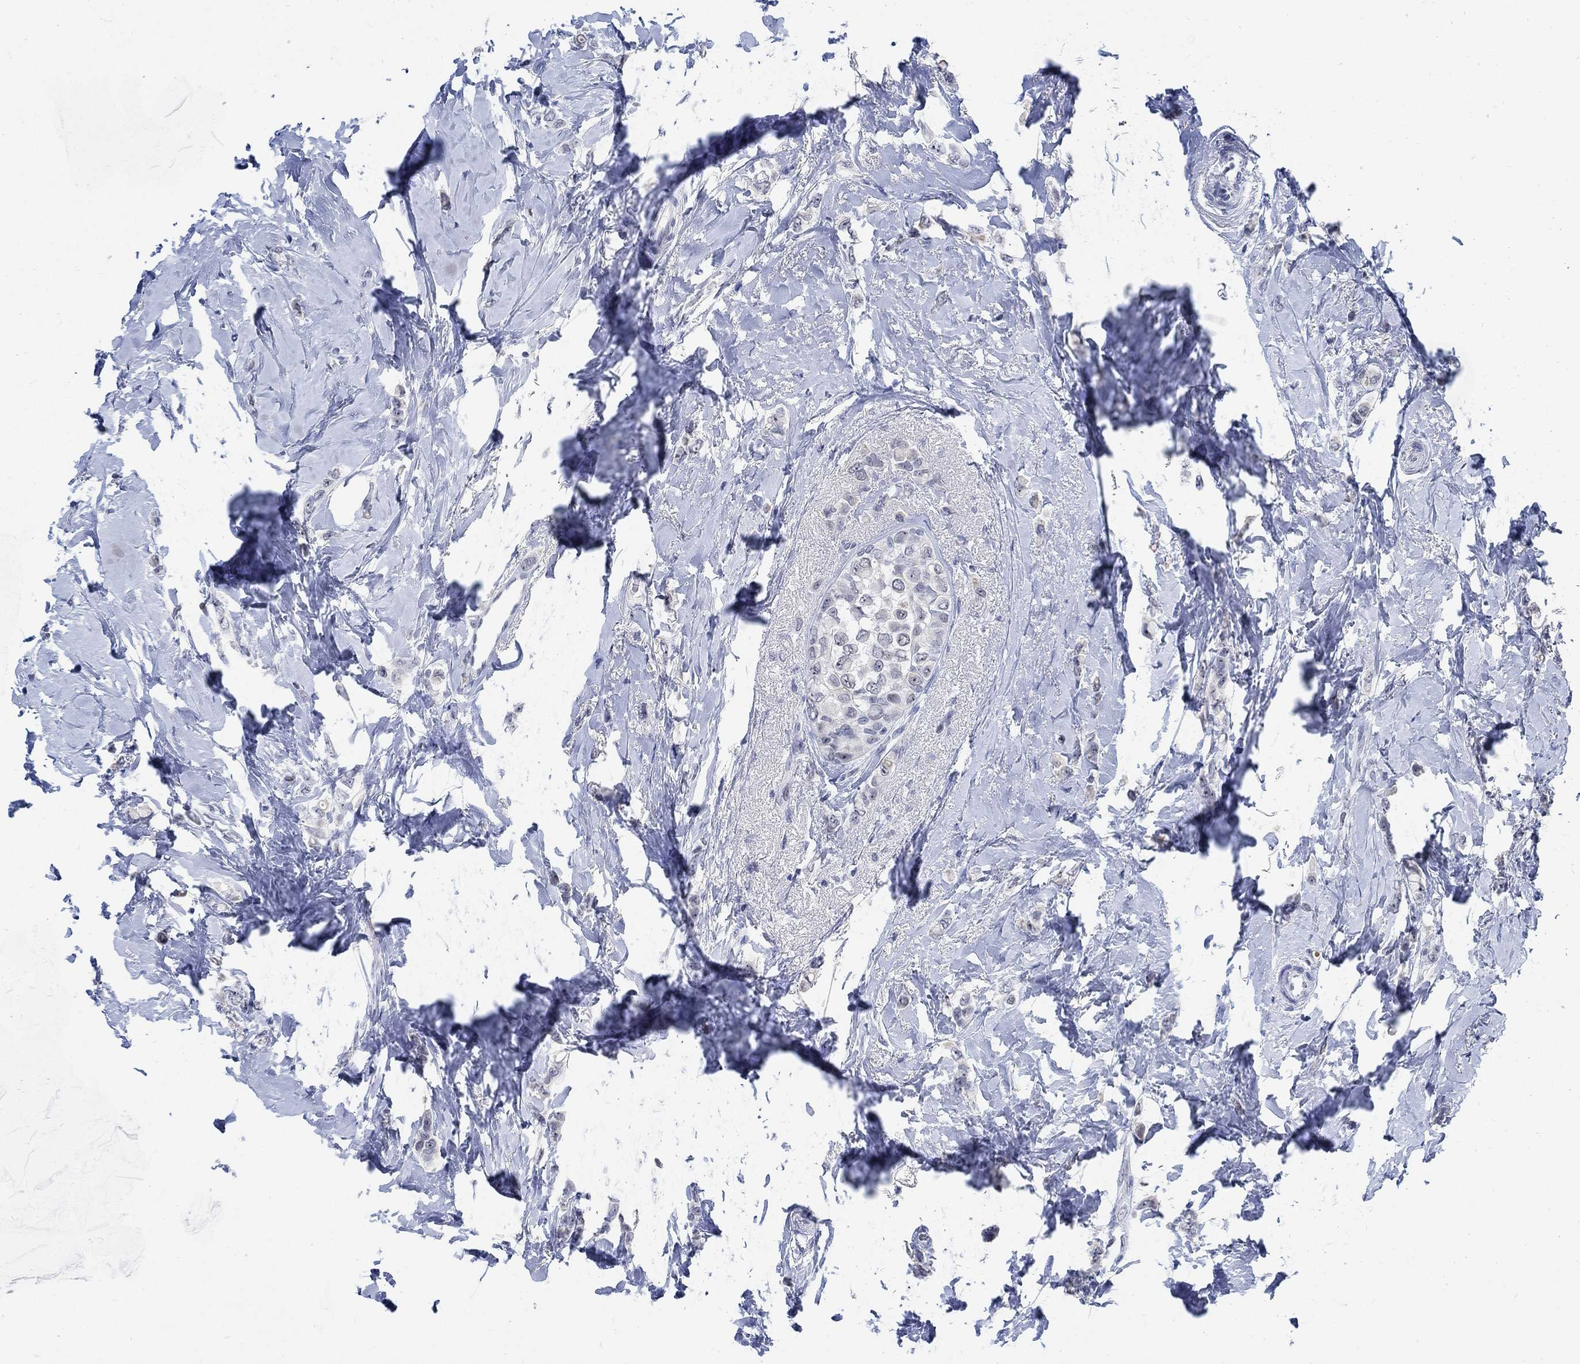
{"staining": {"intensity": "negative", "quantity": "none", "location": "none"}, "tissue": "breast cancer", "cell_type": "Tumor cells", "image_type": "cancer", "snomed": [{"axis": "morphology", "description": "Lobular carcinoma"}, {"axis": "topography", "description": "Breast"}], "caption": "Tumor cells are negative for brown protein staining in breast cancer (lobular carcinoma). The staining is performed using DAB (3,3'-diaminobenzidine) brown chromogen with nuclei counter-stained in using hematoxylin.", "gene": "DLK1", "patient": {"sex": "female", "age": 66}}